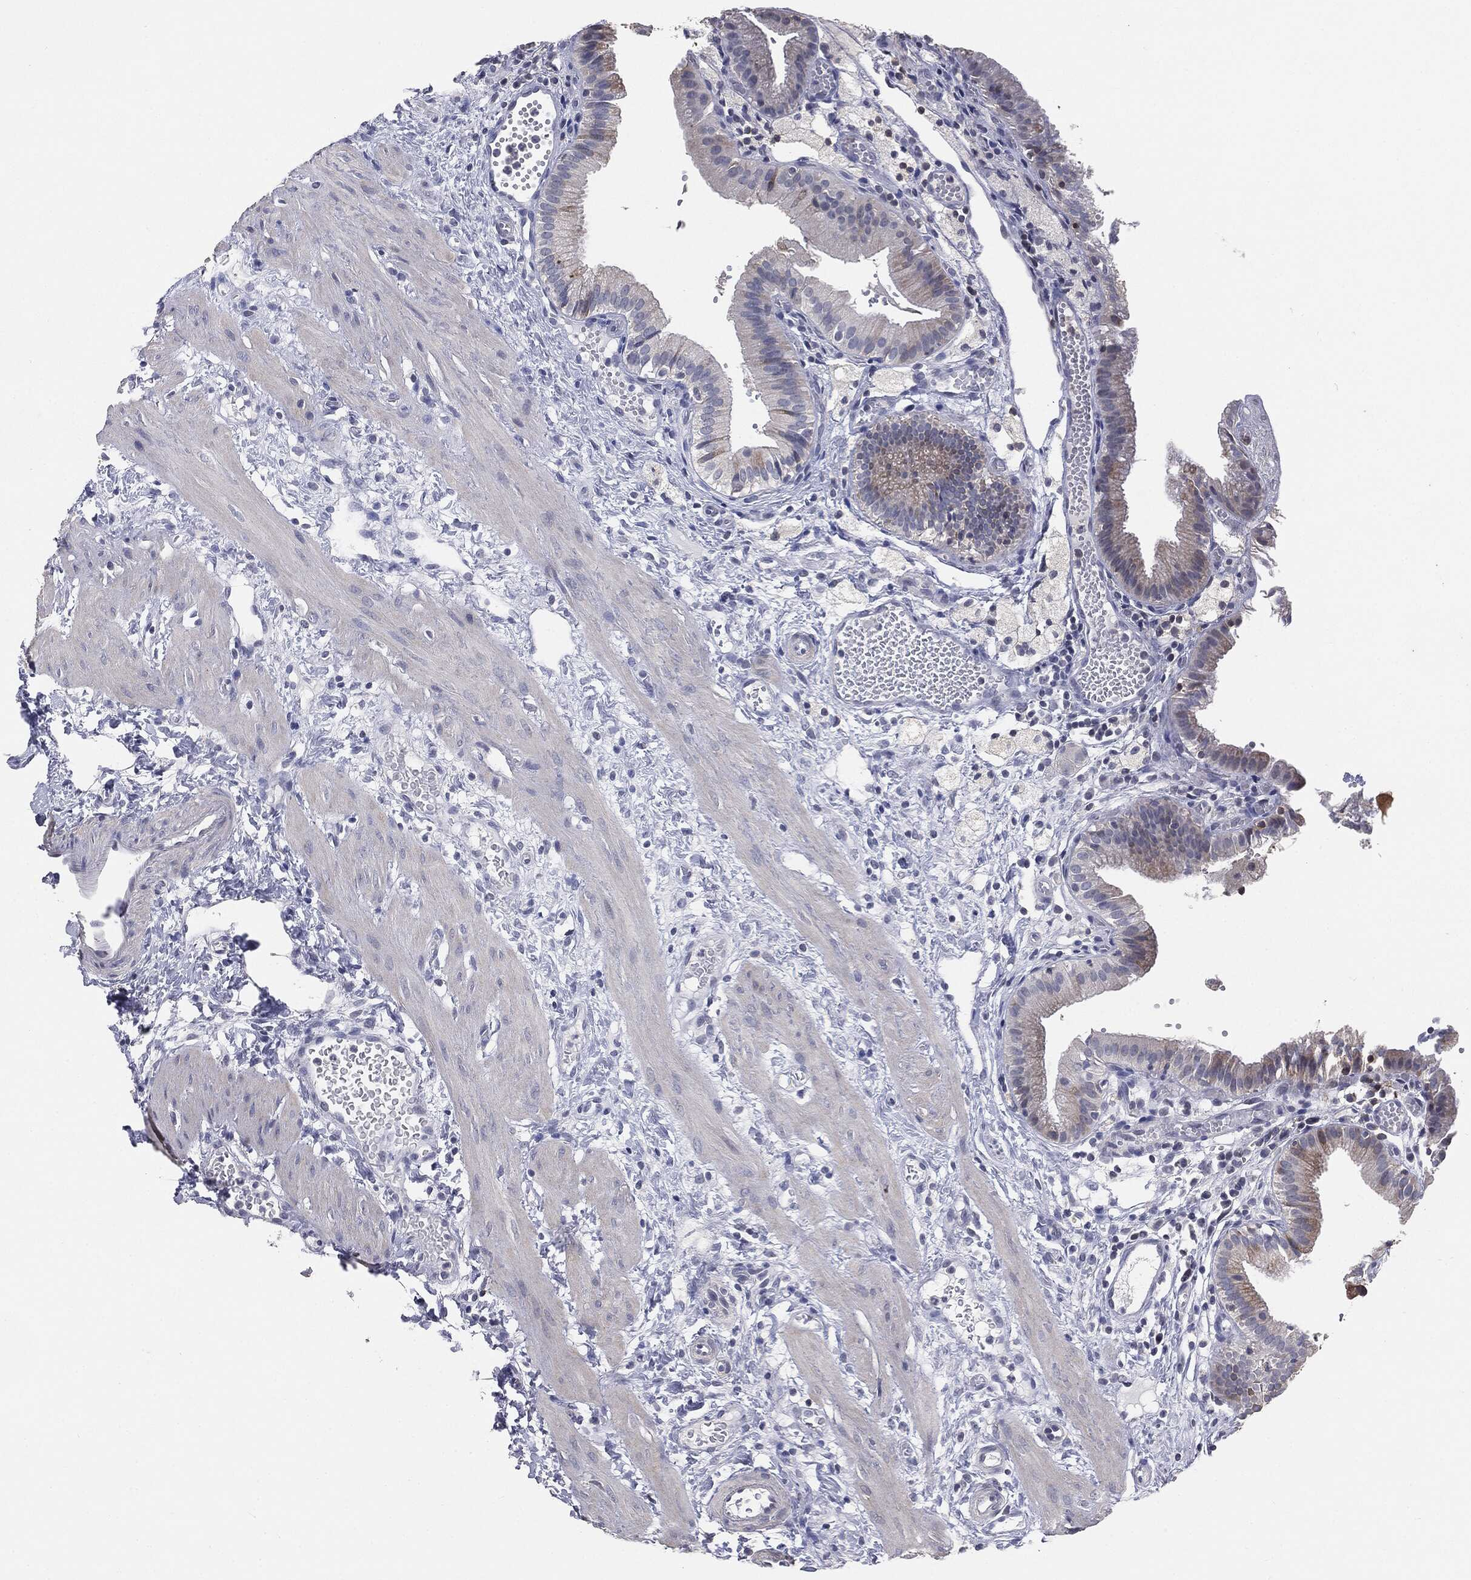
{"staining": {"intensity": "weak", "quantity": "<25%", "location": "cytoplasmic/membranous"}, "tissue": "gallbladder", "cell_type": "Glandular cells", "image_type": "normal", "snomed": [{"axis": "morphology", "description": "Normal tissue, NOS"}, {"axis": "topography", "description": "Gallbladder"}], "caption": "DAB immunohistochemical staining of unremarkable gallbladder shows no significant expression in glandular cells. (DAB (3,3'-diaminobenzidine) immunohistochemistry, high magnification).", "gene": "SLC2A2", "patient": {"sex": "female", "age": 24}}